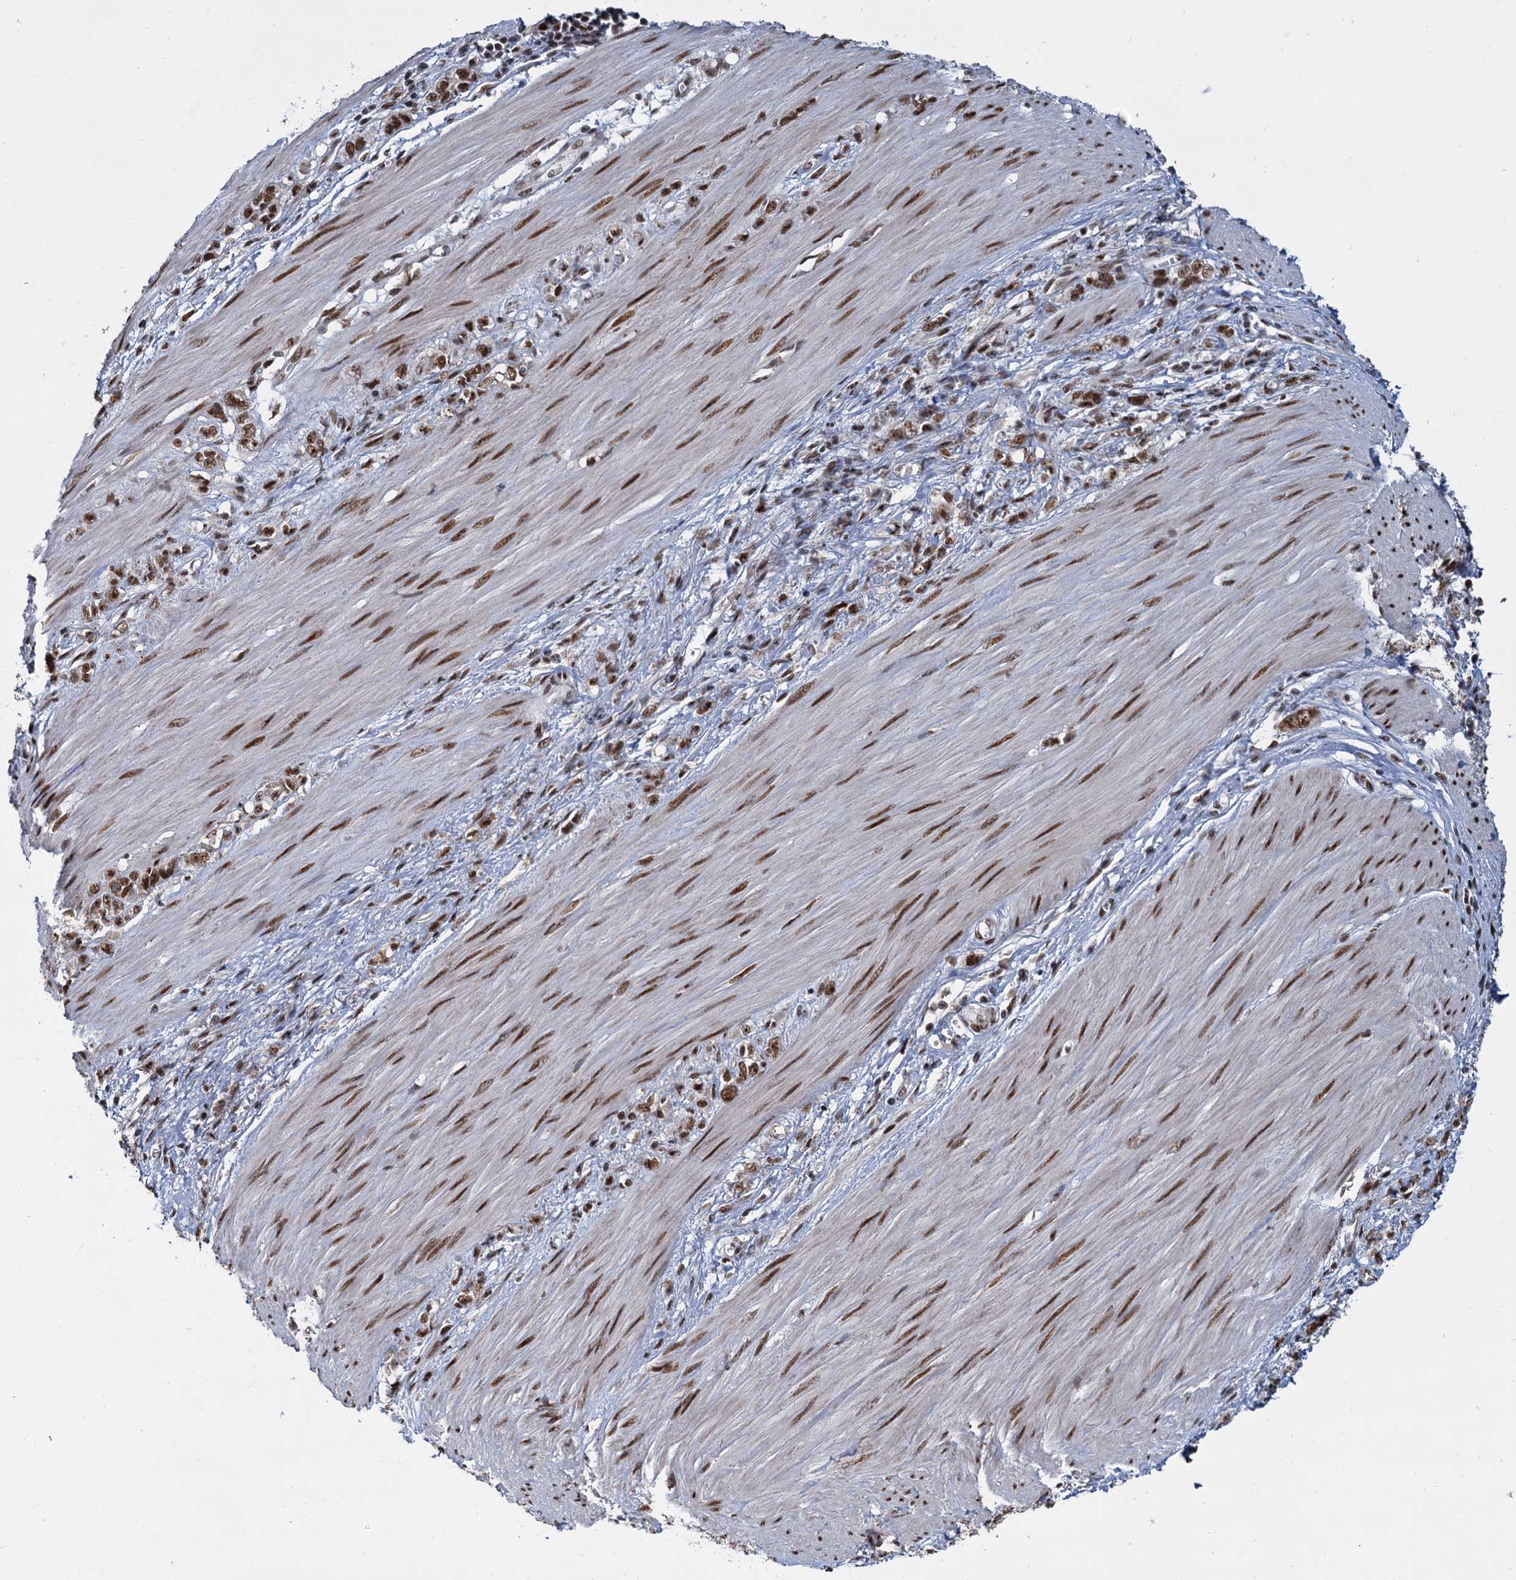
{"staining": {"intensity": "moderate", "quantity": ">75%", "location": "nuclear"}, "tissue": "stomach cancer", "cell_type": "Tumor cells", "image_type": "cancer", "snomed": [{"axis": "morphology", "description": "Adenocarcinoma, NOS"}, {"axis": "topography", "description": "Stomach"}], "caption": "Adenocarcinoma (stomach) was stained to show a protein in brown. There is medium levels of moderate nuclear expression in about >75% of tumor cells.", "gene": "WBP4", "patient": {"sex": "female", "age": 76}}